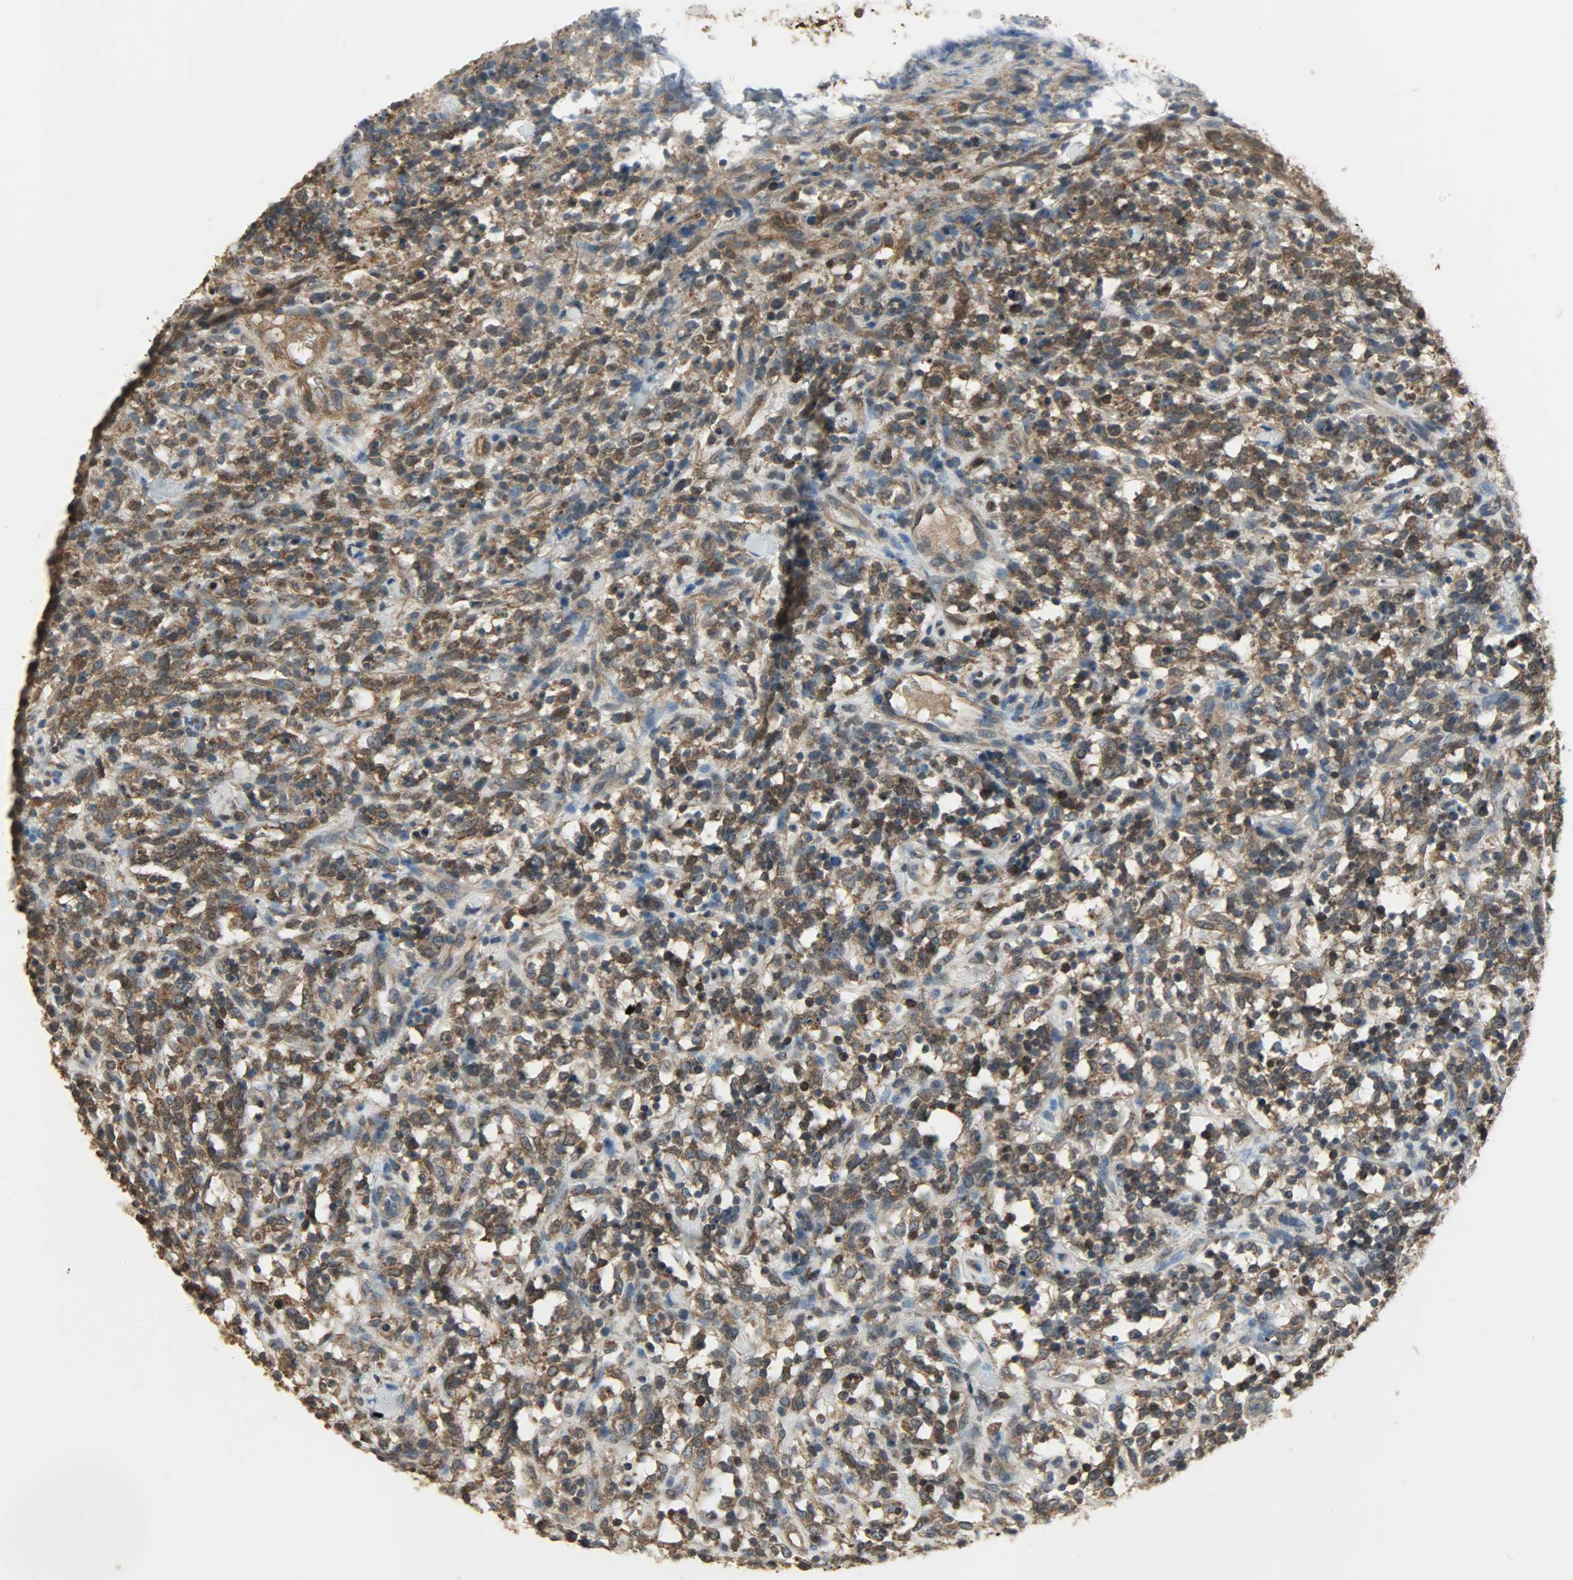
{"staining": {"intensity": "moderate", "quantity": ">75%", "location": "cytoplasmic/membranous"}, "tissue": "lymphoma", "cell_type": "Tumor cells", "image_type": "cancer", "snomed": [{"axis": "morphology", "description": "Malignant lymphoma, non-Hodgkin's type, High grade"}, {"axis": "topography", "description": "Lymph node"}], "caption": "Protein expression by immunohistochemistry demonstrates moderate cytoplasmic/membranous staining in approximately >75% of tumor cells in lymphoma. The protein of interest is shown in brown color, while the nuclei are stained blue.", "gene": "LDHB", "patient": {"sex": "female", "age": 73}}